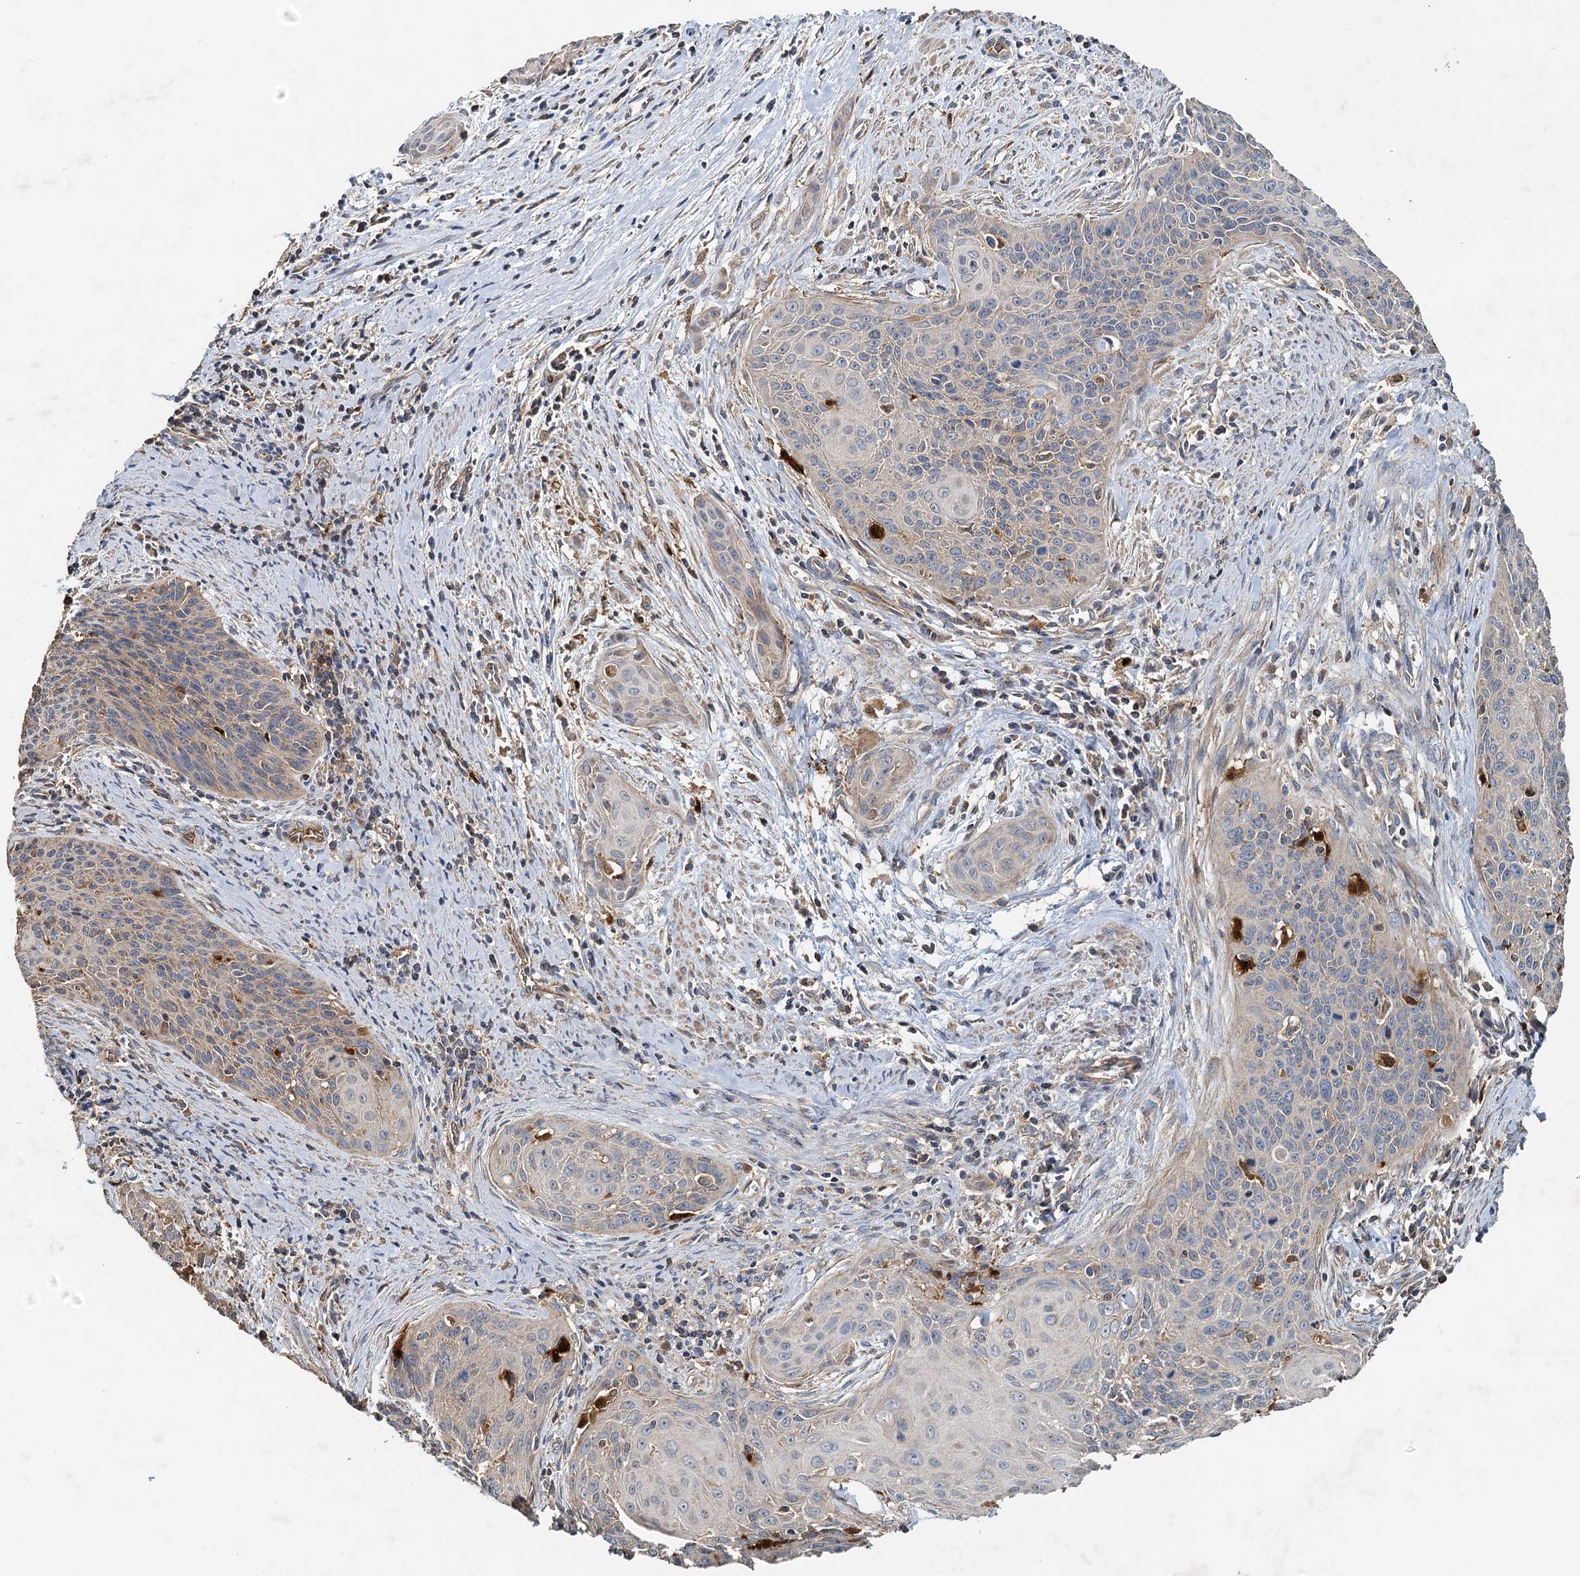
{"staining": {"intensity": "weak", "quantity": "<25%", "location": "cytoplasmic/membranous"}, "tissue": "cervical cancer", "cell_type": "Tumor cells", "image_type": "cancer", "snomed": [{"axis": "morphology", "description": "Squamous cell carcinoma, NOS"}, {"axis": "topography", "description": "Cervix"}], "caption": "High magnification brightfield microscopy of cervical cancer stained with DAB (brown) and counterstained with hematoxylin (blue): tumor cells show no significant positivity. (DAB immunohistochemistry (IHC), high magnification).", "gene": "SDS", "patient": {"sex": "female", "age": 55}}